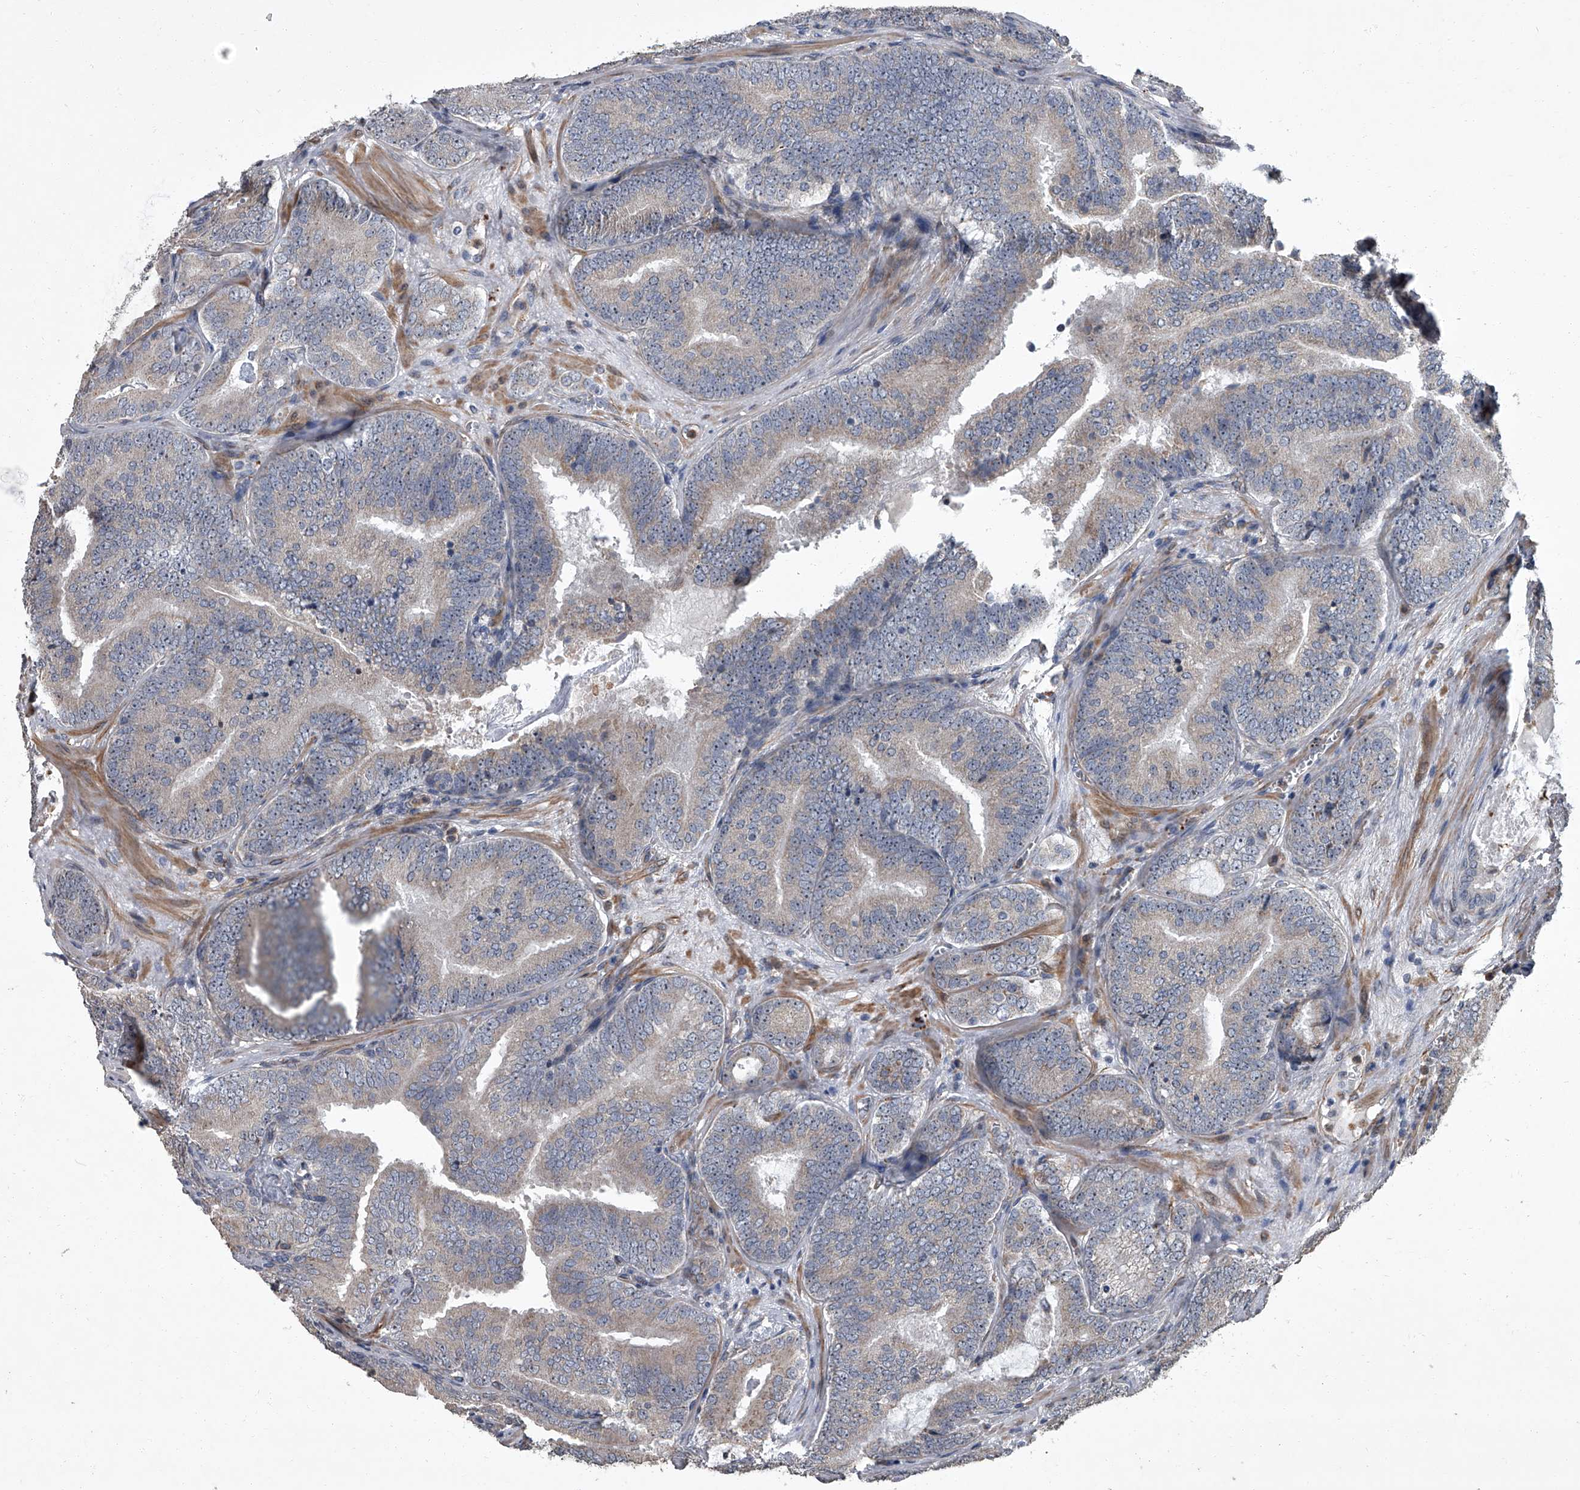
{"staining": {"intensity": "negative", "quantity": "none", "location": "none"}, "tissue": "prostate cancer", "cell_type": "Tumor cells", "image_type": "cancer", "snomed": [{"axis": "morphology", "description": "Adenocarcinoma, High grade"}, {"axis": "topography", "description": "Prostate"}], "caption": "Immunohistochemical staining of human prostate adenocarcinoma (high-grade) demonstrates no significant positivity in tumor cells.", "gene": "SIRT4", "patient": {"sex": "male", "age": 66}}